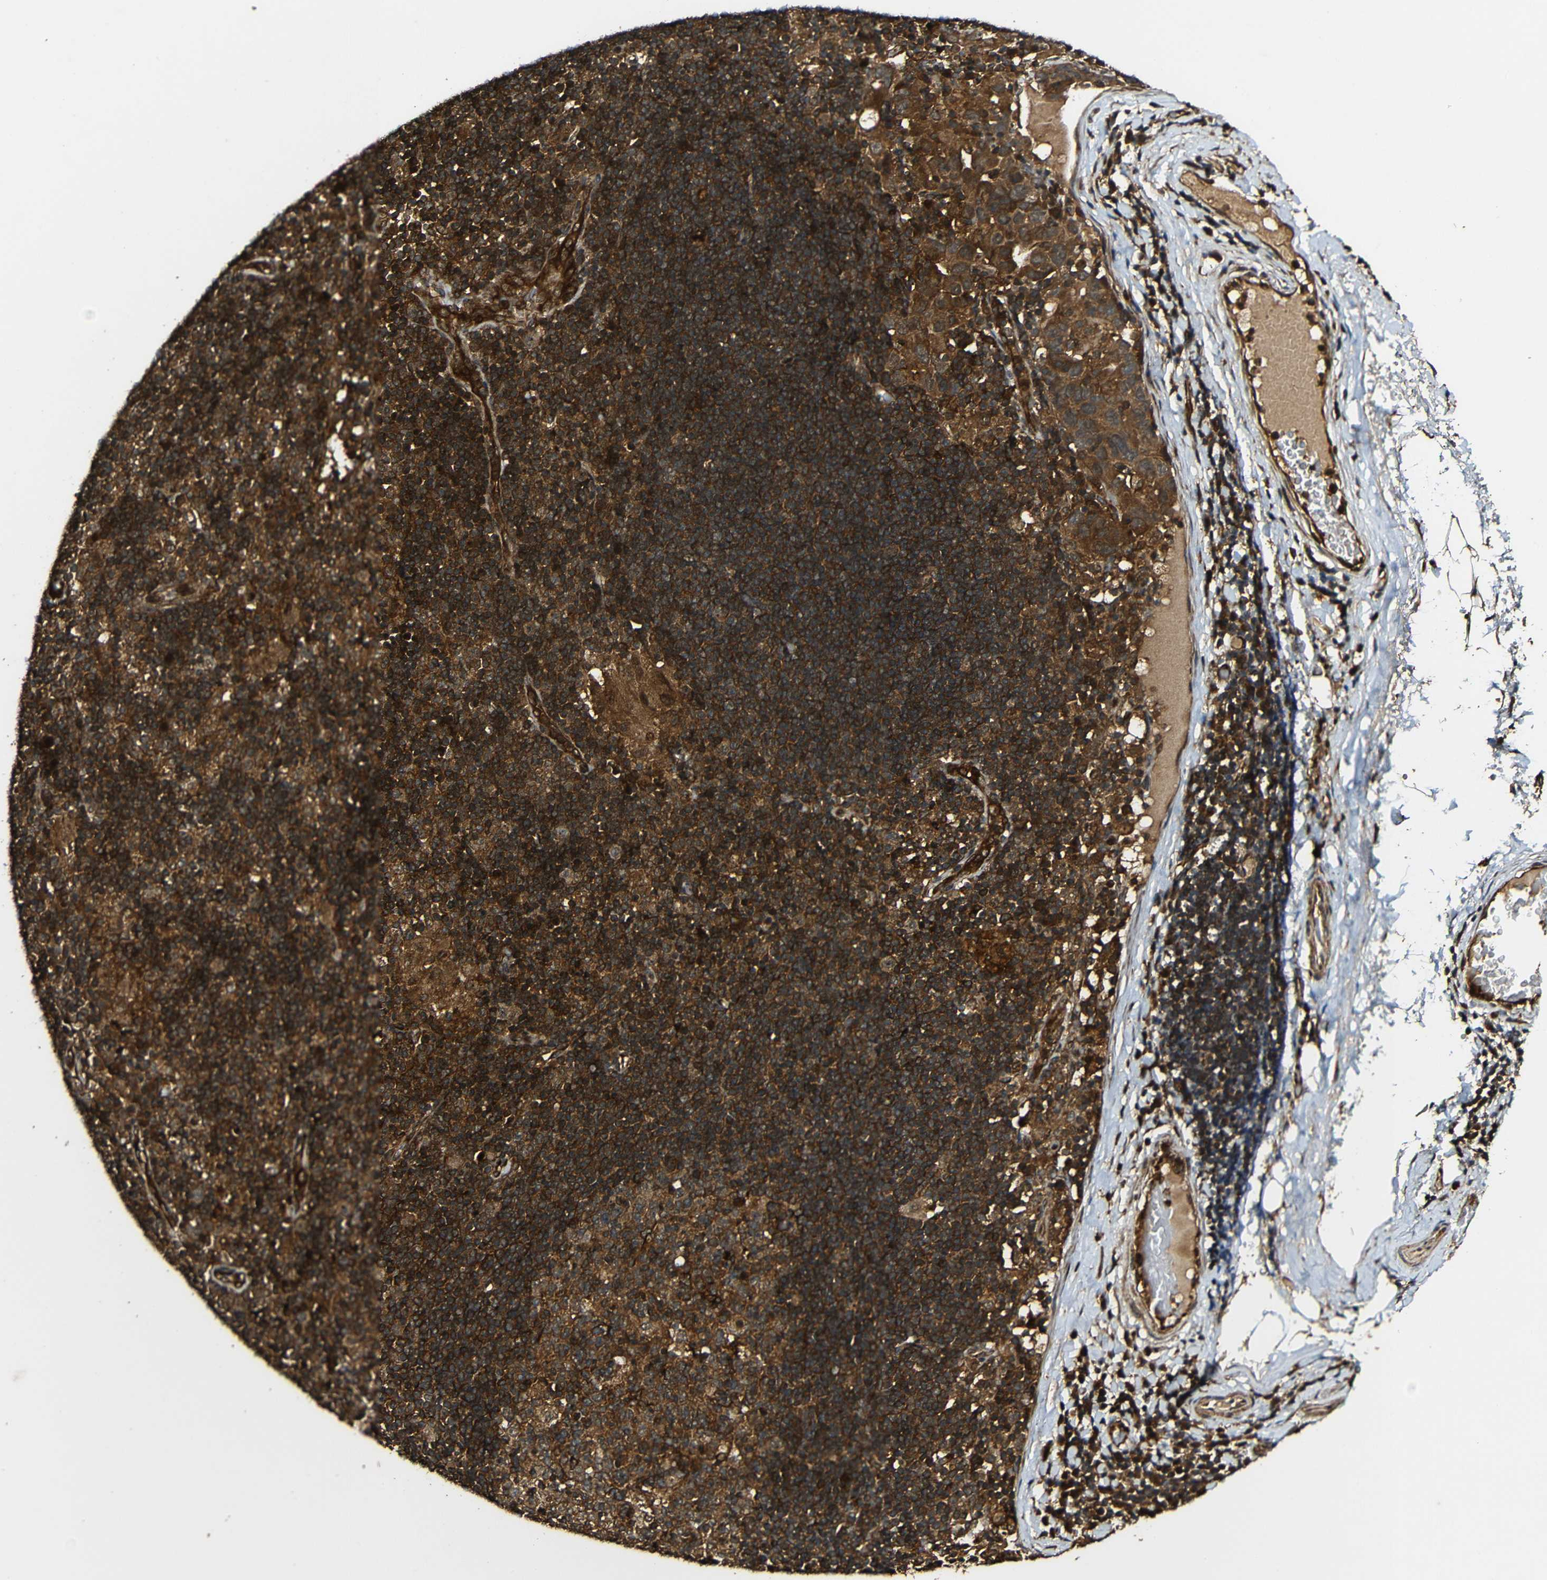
{"staining": {"intensity": "moderate", "quantity": ">75%", "location": "cytoplasmic/membranous"}, "tissue": "adipose tissue", "cell_type": "Adipocytes", "image_type": "normal", "snomed": [{"axis": "morphology", "description": "Normal tissue, NOS"}, {"axis": "morphology", "description": "Adenocarcinoma, NOS"}, {"axis": "topography", "description": "Esophagus"}], "caption": "The micrograph shows staining of benign adipose tissue, revealing moderate cytoplasmic/membranous protein staining (brown color) within adipocytes. Nuclei are stained in blue.", "gene": "CASP8", "patient": {"sex": "male", "age": 62}}